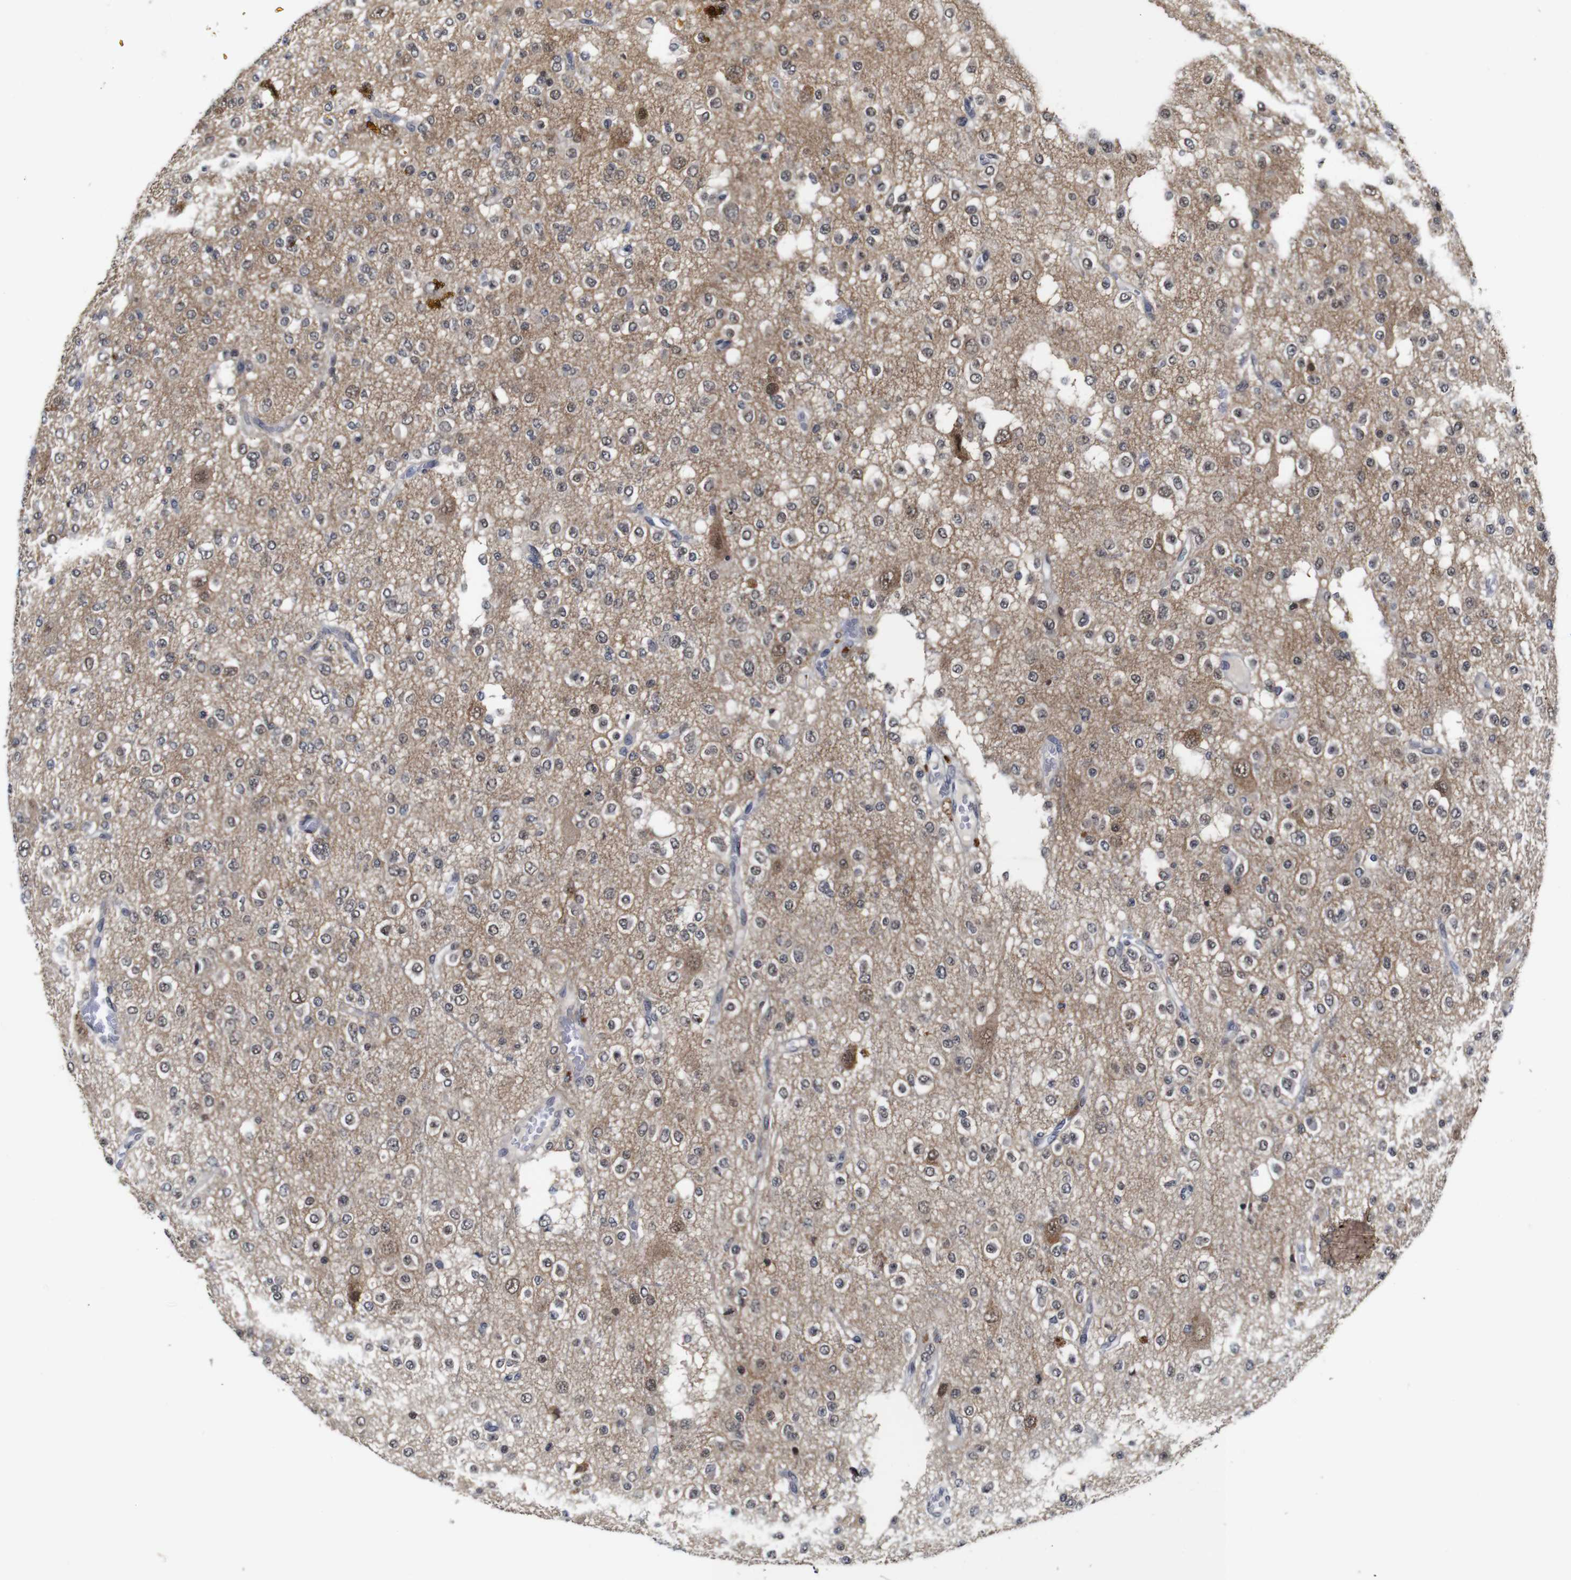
{"staining": {"intensity": "weak", "quantity": "<25%", "location": "nuclear"}, "tissue": "glioma", "cell_type": "Tumor cells", "image_type": "cancer", "snomed": [{"axis": "morphology", "description": "Glioma, malignant, Low grade"}, {"axis": "topography", "description": "Brain"}], "caption": "Immunohistochemical staining of glioma shows no significant expression in tumor cells.", "gene": "NTRK3", "patient": {"sex": "male", "age": 38}}